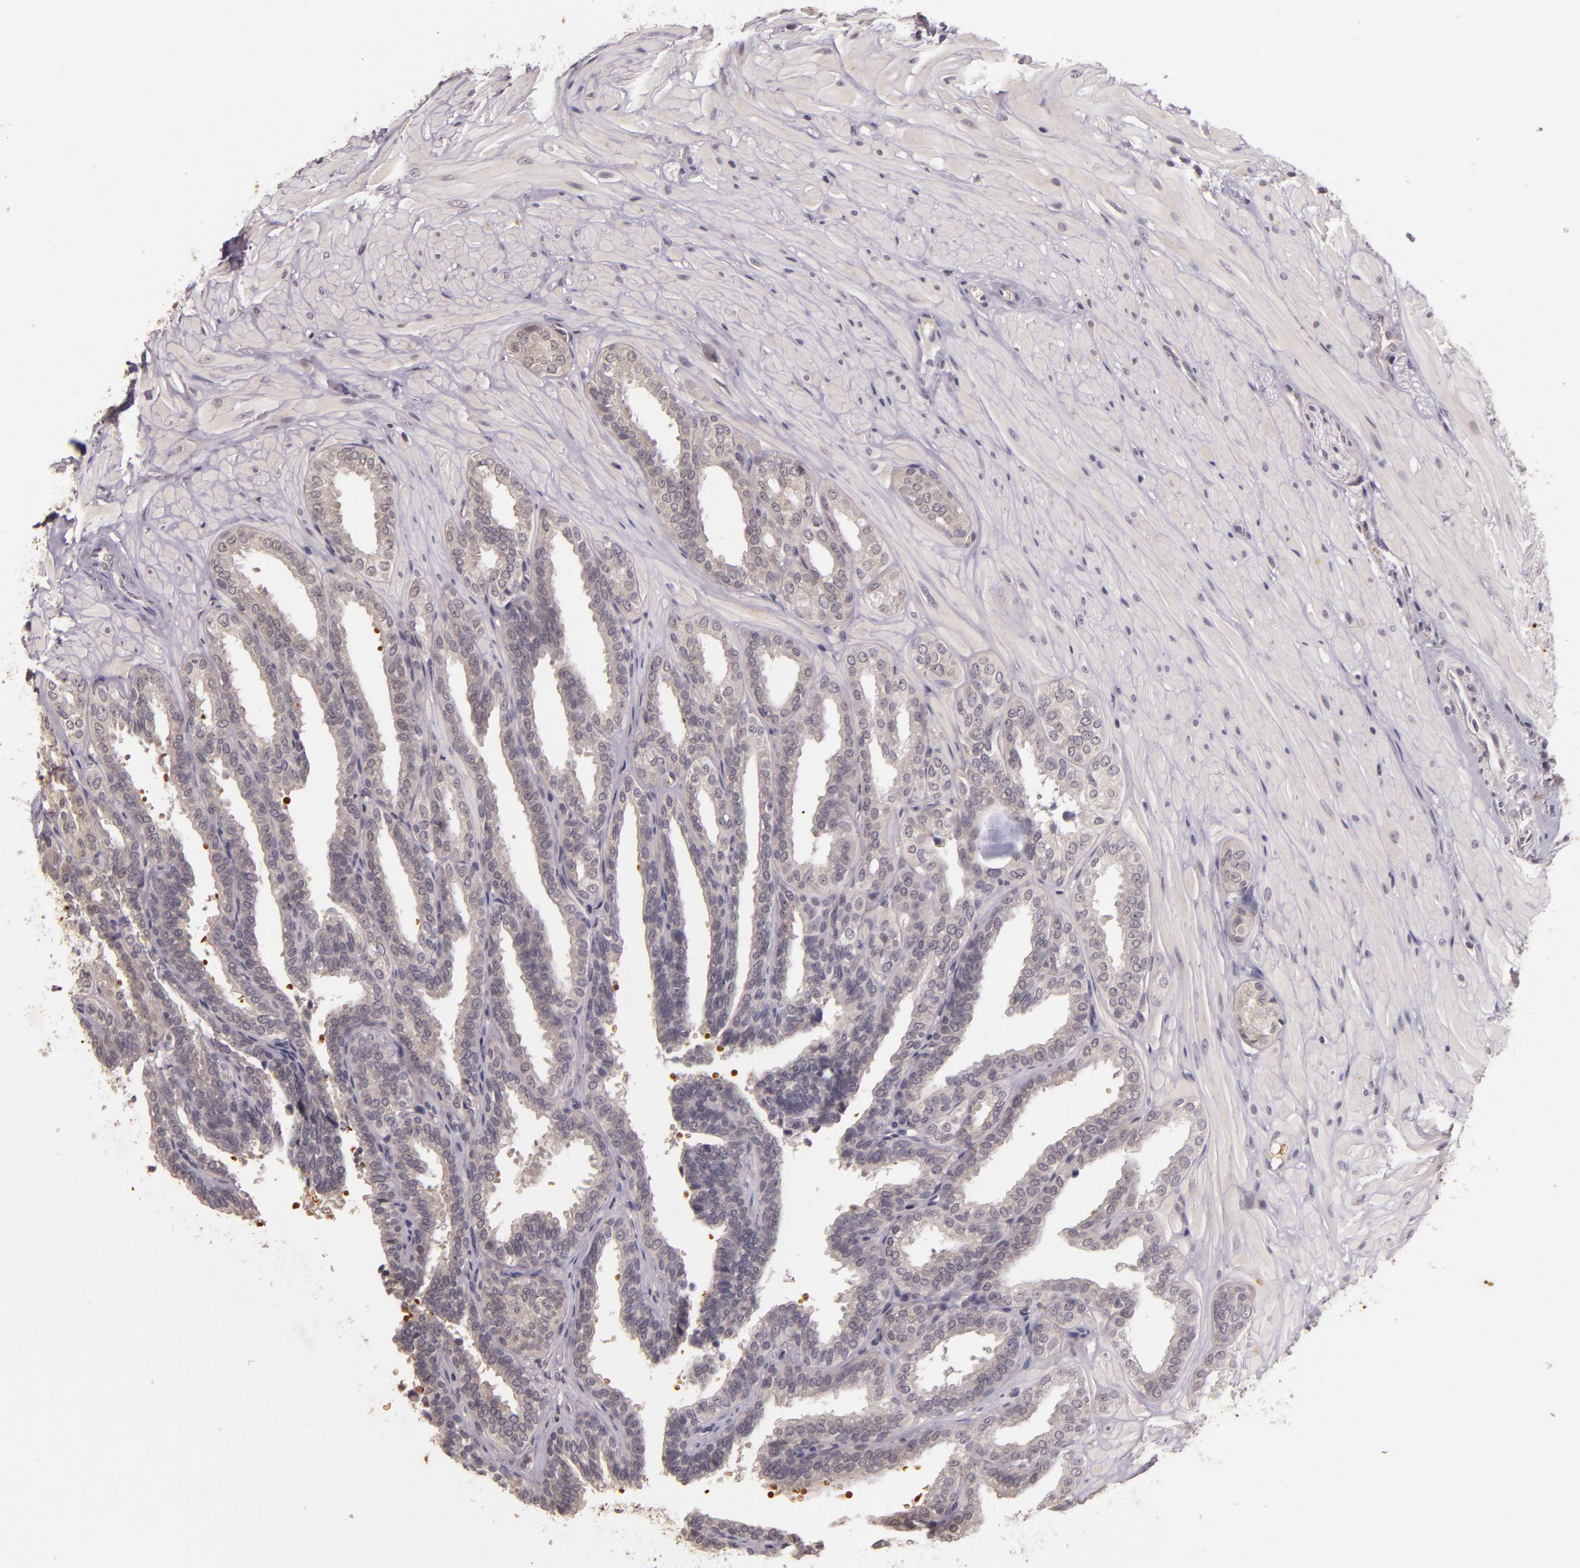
{"staining": {"intensity": "moderate", "quantity": "<25%", "location": "cytoplasmic/membranous"}, "tissue": "seminal vesicle", "cell_type": "Glandular cells", "image_type": "normal", "snomed": [{"axis": "morphology", "description": "Normal tissue, NOS"}, {"axis": "topography", "description": "Seminal veicle"}], "caption": "Seminal vesicle stained with DAB IHC displays low levels of moderate cytoplasmic/membranous staining in about <25% of glandular cells. (DAB IHC, brown staining for protein, blue staining for nuclei).", "gene": "TFF1", "patient": {"sex": "male", "age": 26}}